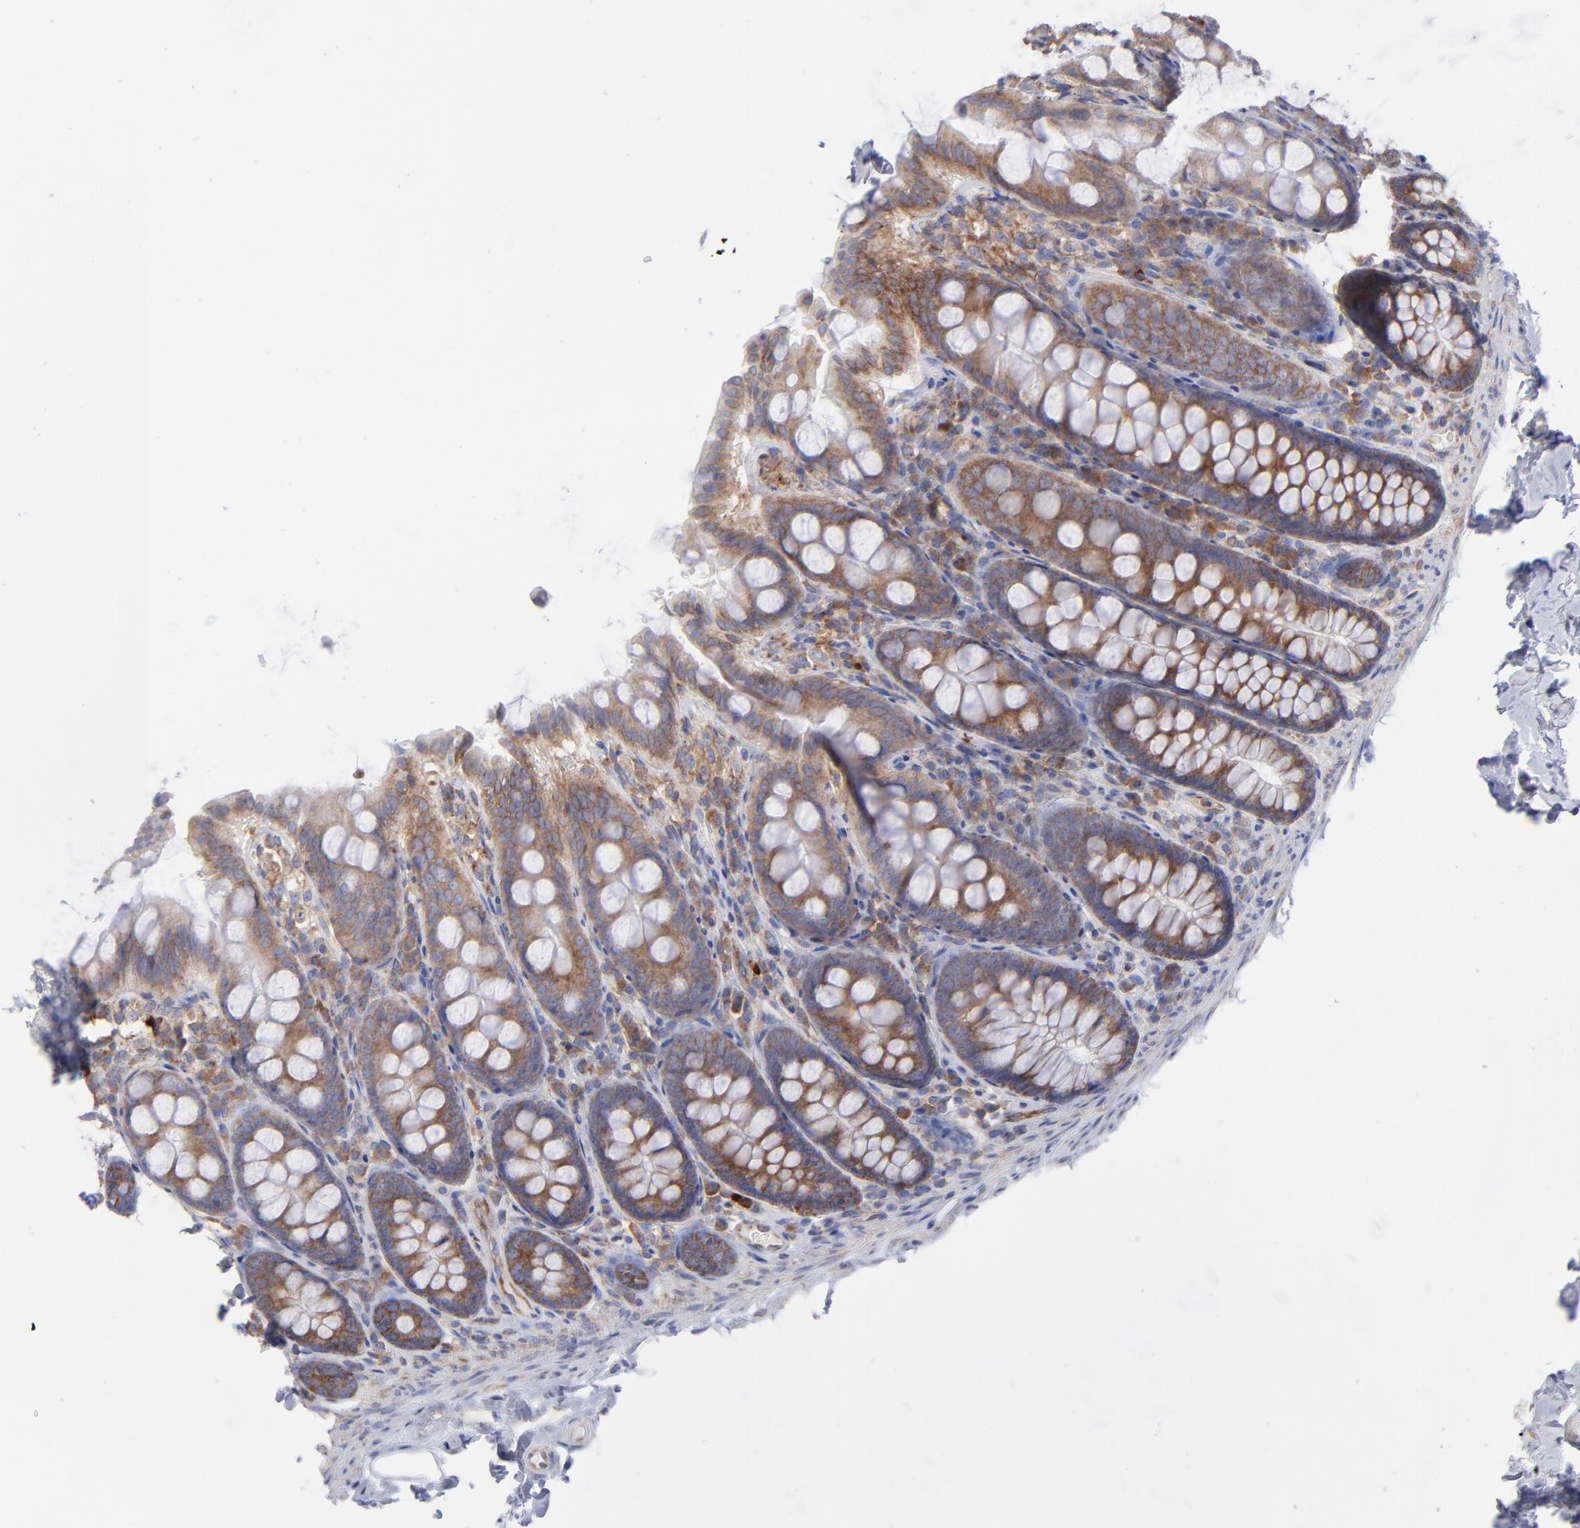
{"staining": {"intensity": "negative", "quantity": "none", "location": "none"}, "tissue": "colon", "cell_type": "Endothelial cells", "image_type": "normal", "snomed": [{"axis": "morphology", "description": "Normal tissue, NOS"}, {"axis": "topography", "description": "Colon"}], "caption": "This photomicrograph is of normal colon stained with IHC to label a protein in brown with the nuclei are counter-stained blue. There is no expression in endothelial cells. (DAB (3,3'-diaminobenzidine) immunohistochemistry with hematoxylin counter stain).", "gene": "EIF2AK2", "patient": {"sex": "female", "age": 61}}